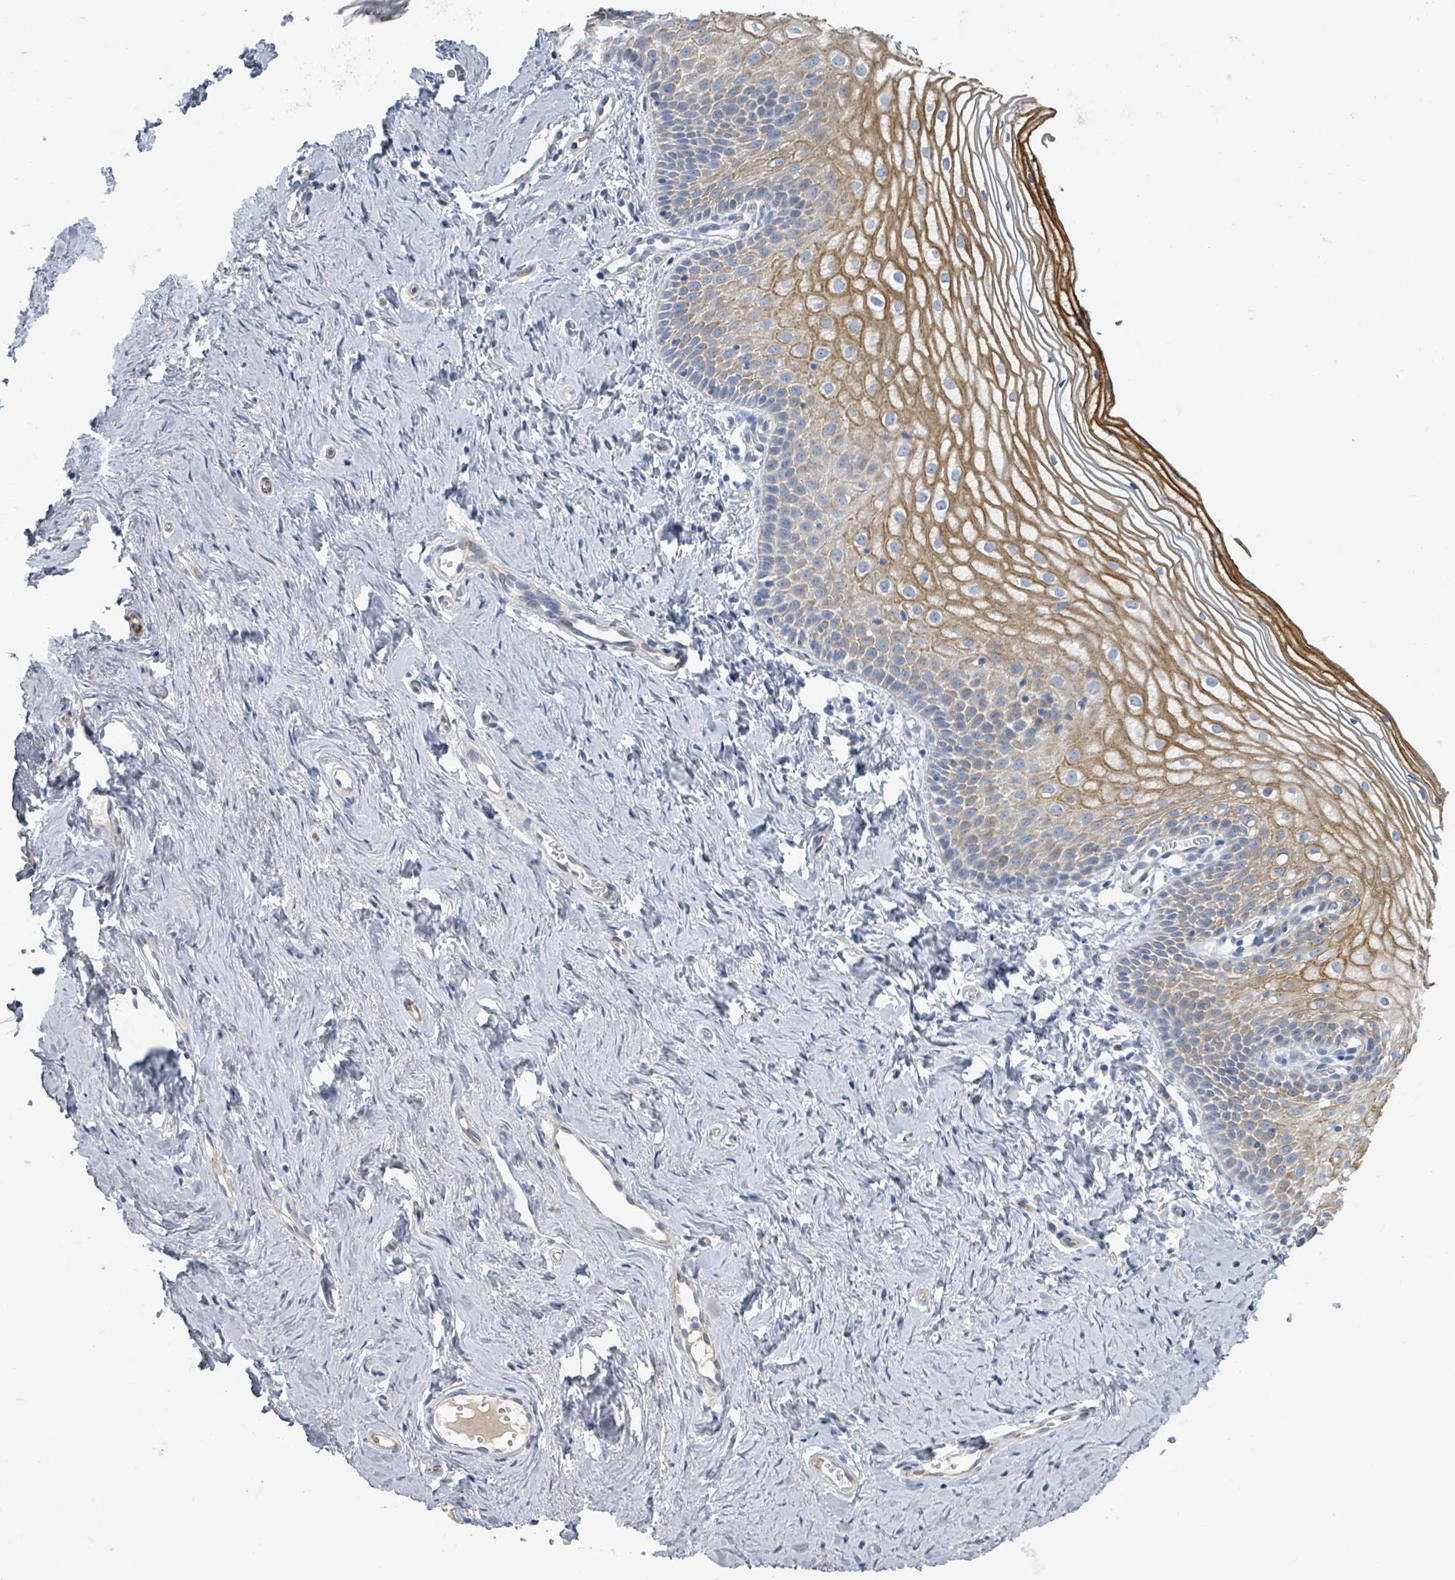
{"staining": {"intensity": "moderate", "quantity": "<25%", "location": "cytoplasmic/membranous"}, "tissue": "vagina", "cell_type": "Squamous epithelial cells", "image_type": "normal", "snomed": [{"axis": "morphology", "description": "Normal tissue, NOS"}, {"axis": "topography", "description": "Vagina"}], "caption": "Vagina stained with immunohistochemistry (IHC) exhibits moderate cytoplasmic/membranous expression in approximately <25% of squamous epithelial cells. (brown staining indicates protein expression, while blue staining denotes nuclei).", "gene": "RAB33B", "patient": {"sex": "female", "age": 56}}